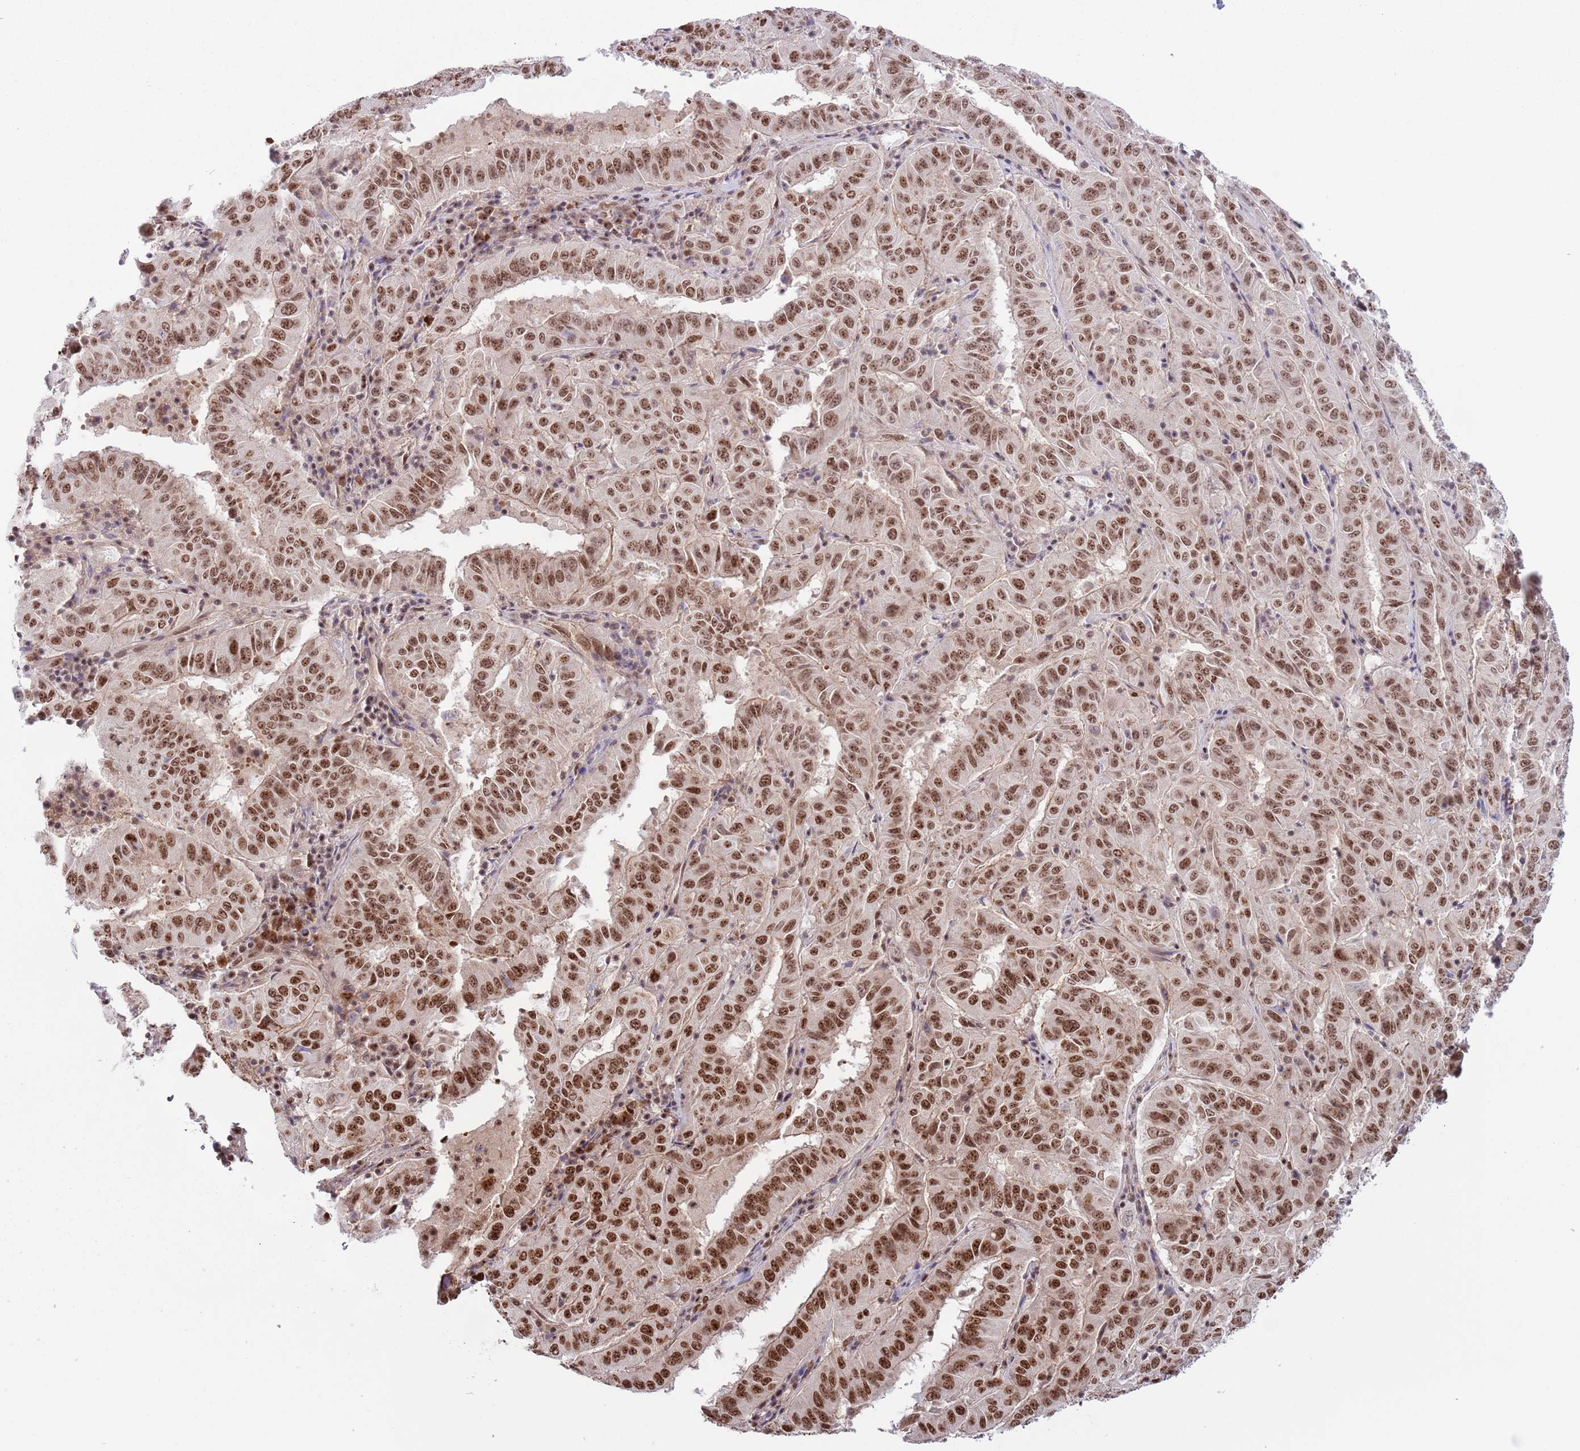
{"staining": {"intensity": "moderate", "quantity": ">75%", "location": "nuclear"}, "tissue": "pancreatic cancer", "cell_type": "Tumor cells", "image_type": "cancer", "snomed": [{"axis": "morphology", "description": "Adenocarcinoma, NOS"}, {"axis": "topography", "description": "Pancreas"}], "caption": "Pancreatic cancer was stained to show a protein in brown. There is medium levels of moderate nuclear expression in approximately >75% of tumor cells.", "gene": "SIPA1L3", "patient": {"sex": "male", "age": 63}}